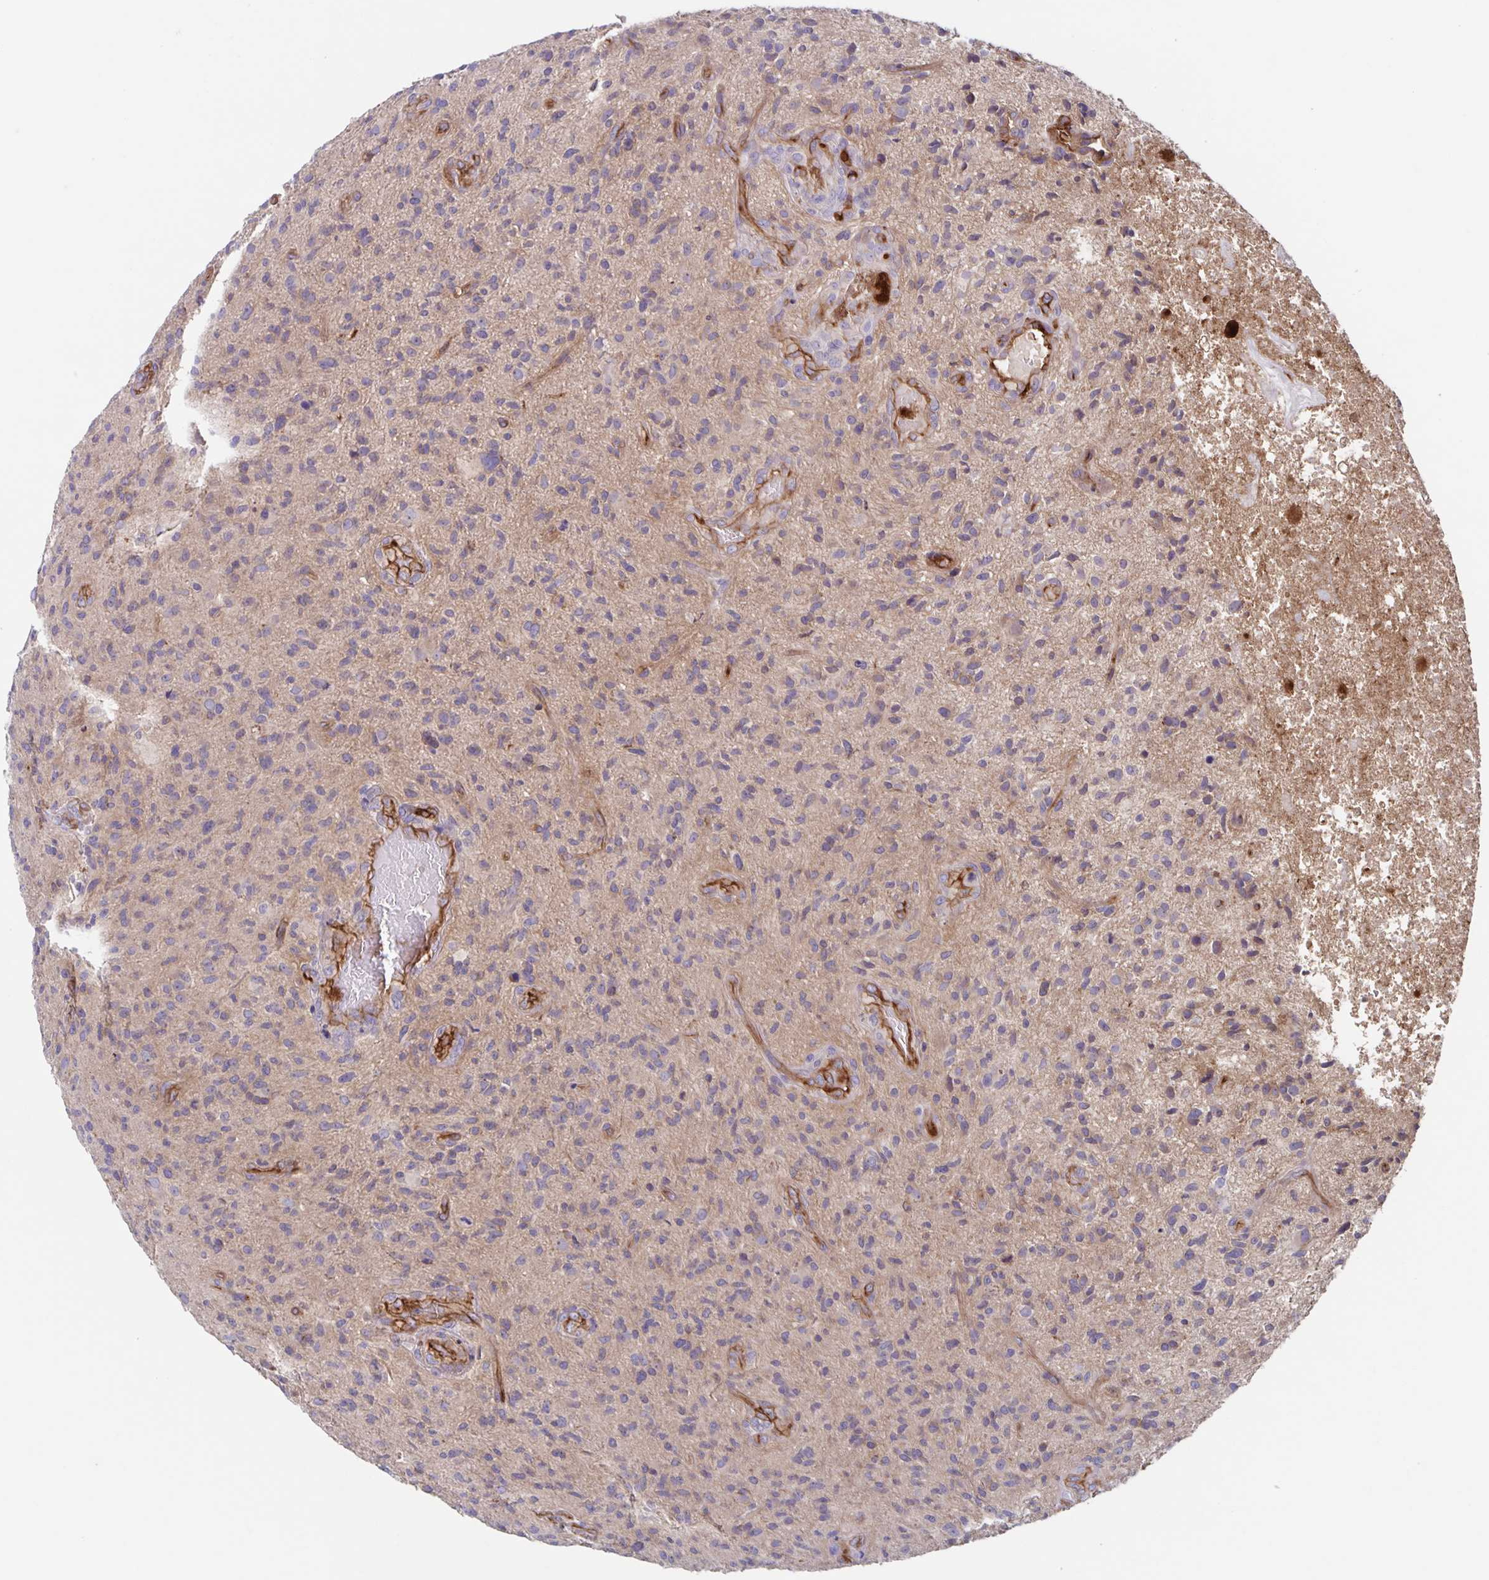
{"staining": {"intensity": "negative", "quantity": "none", "location": "none"}, "tissue": "glioma", "cell_type": "Tumor cells", "image_type": "cancer", "snomed": [{"axis": "morphology", "description": "Glioma, malignant, High grade"}, {"axis": "topography", "description": "Brain"}], "caption": "Tumor cells show no significant positivity in glioma.", "gene": "ITGA2", "patient": {"sex": "male", "age": 55}}